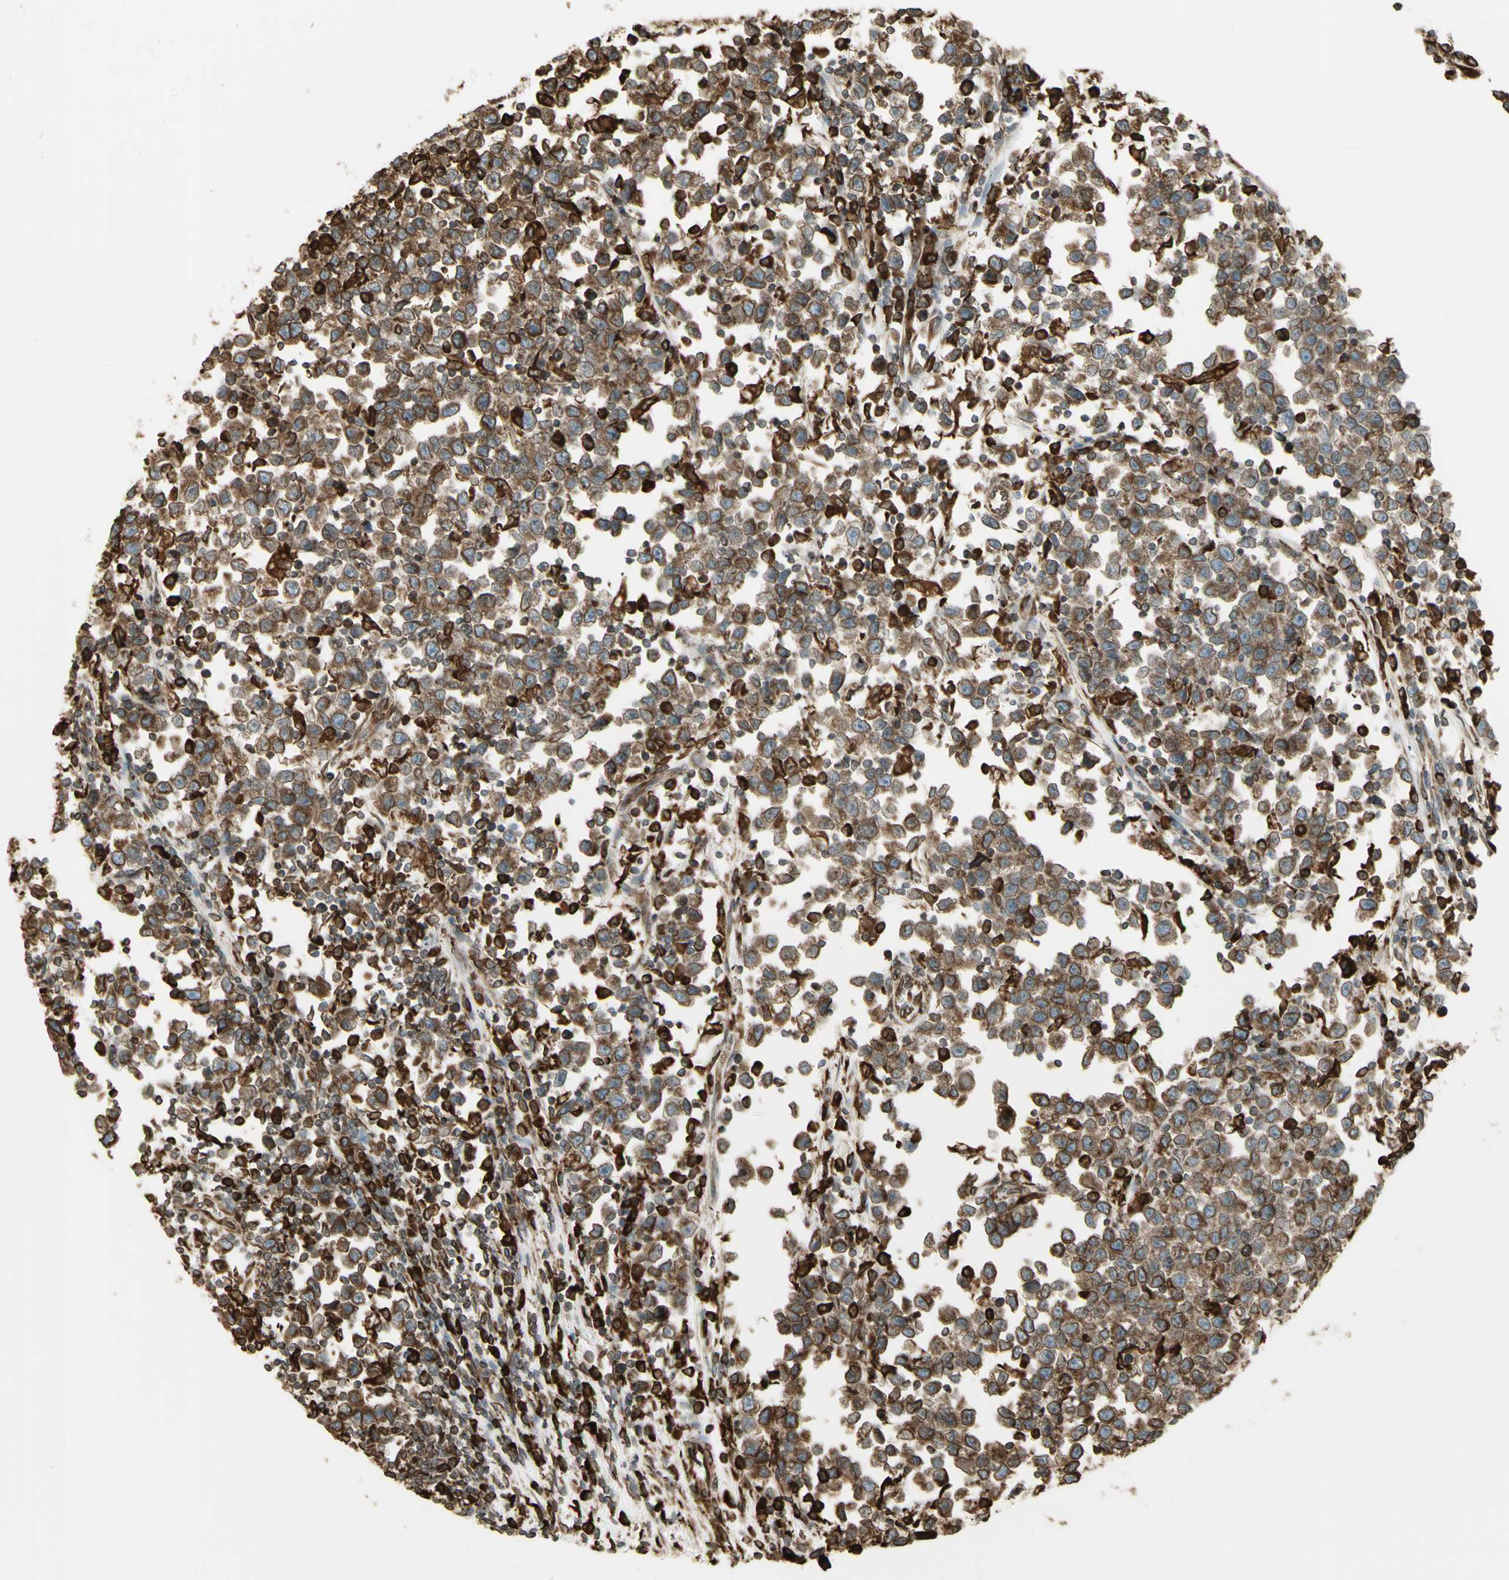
{"staining": {"intensity": "moderate", "quantity": ">75%", "location": "cytoplasmic/membranous"}, "tissue": "testis cancer", "cell_type": "Tumor cells", "image_type": "cancer", "snomed": [{"axis": "morphology", "description": "Seminoma, NOS"}, {"axis": "topography", "description": "Testis"}], "caption": "The image exhibits immunohistochemical staining of seminoma (testis). There is moderate cytoplasmic/membranous staining is identified in approximately >75% of tumor cells. The protein of interest is shown in brown color, while the nuclei are stained blue.", "gene": "CANX", "patient": {"sex": "male", "age": 43}}